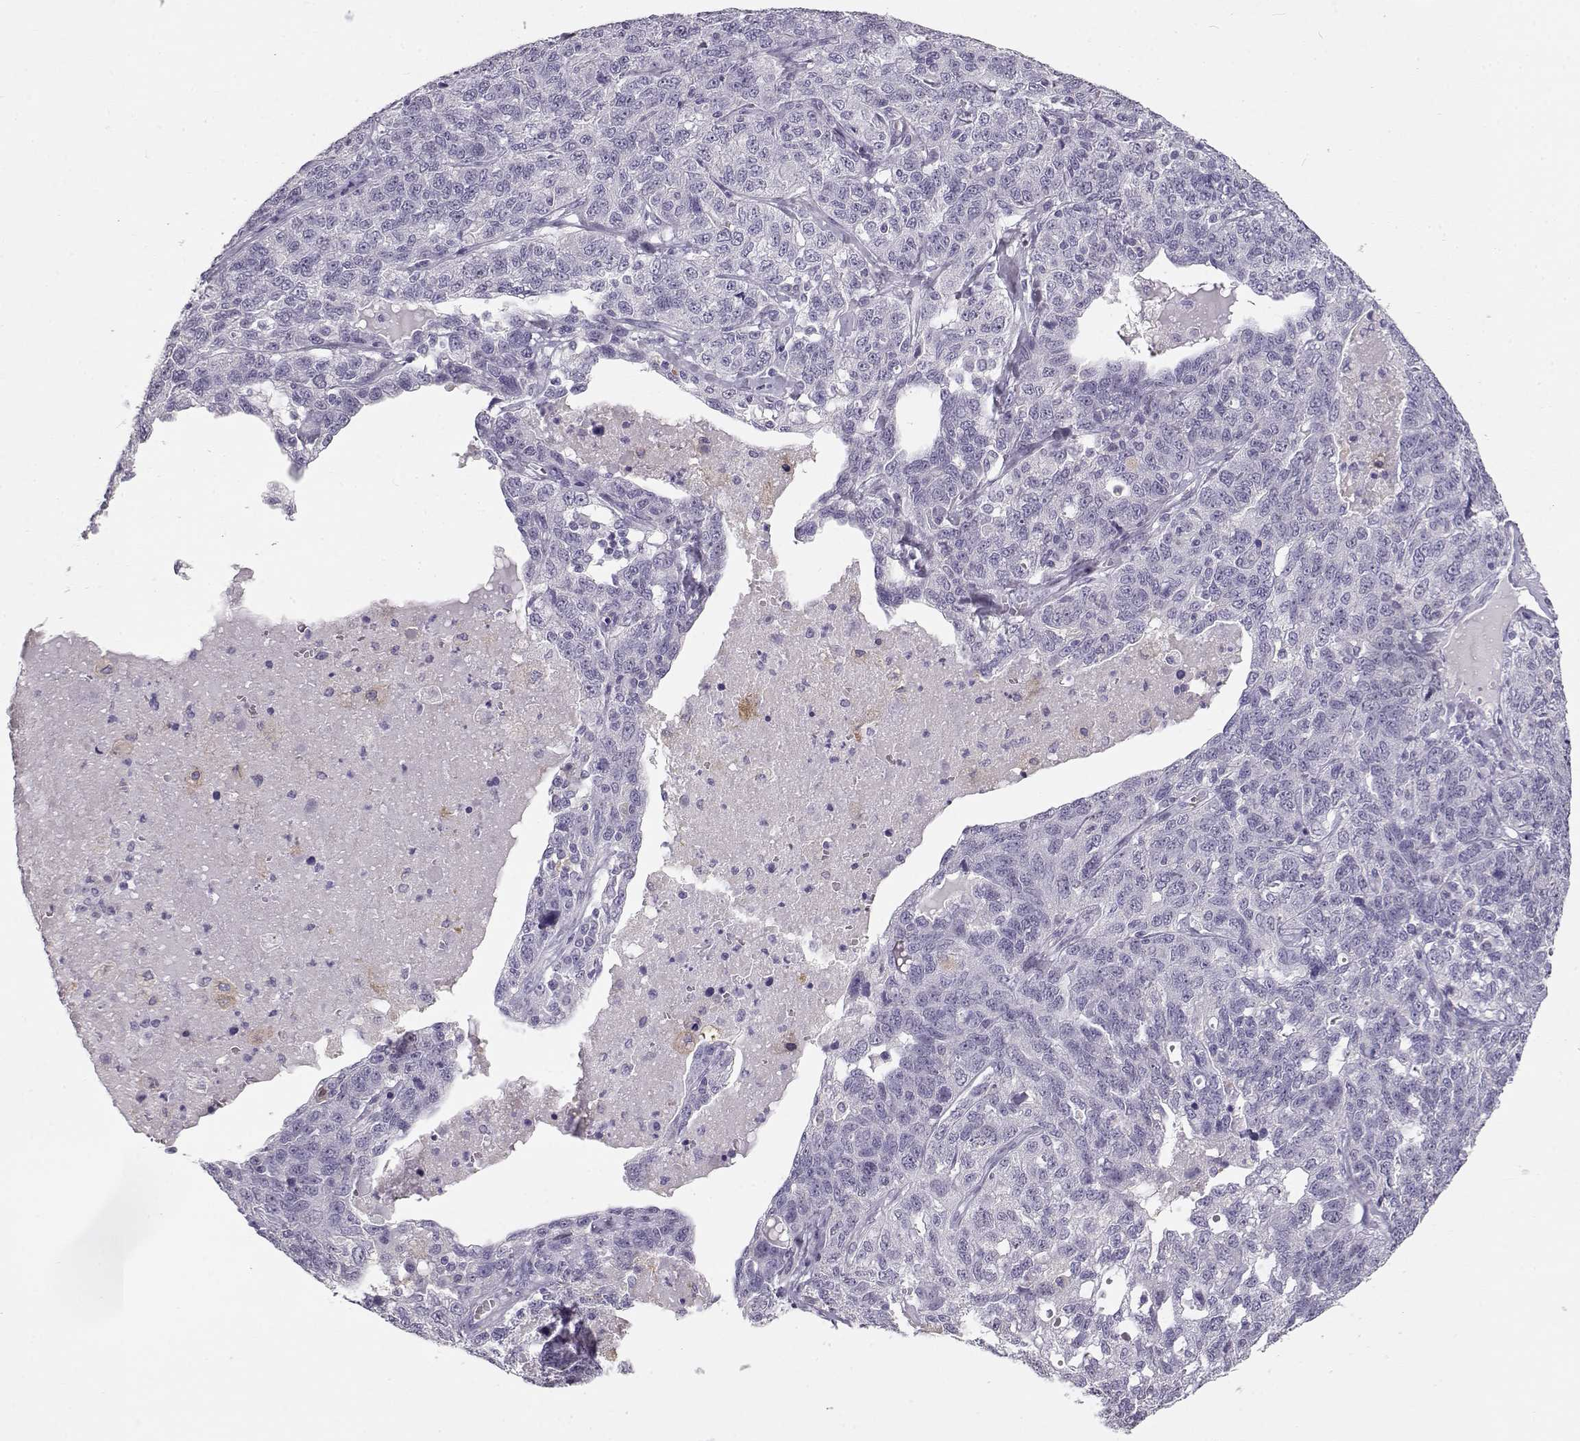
{"staining": {"intensity": "negative", "quantity": "none", "location": "none"}, "tissue": "ovarian cancer", "cell_type": "Tumor cells", "image_type": "cancer", "snomed": [{"axis": "morphology", "description": "Cystadenocarcinoma, serous, NOS"}, {"axis": "topography", "description": "Ovary"}], "caption": "DAB (3,3'-diaminobenzidine) immunohistochemical staining of human ovarian cancer (serous cystadenocarcinoma) shows no significant expression in tumor cells.", "gene": "NUTM1", "patient": {"sex": "female", "age": 71}}